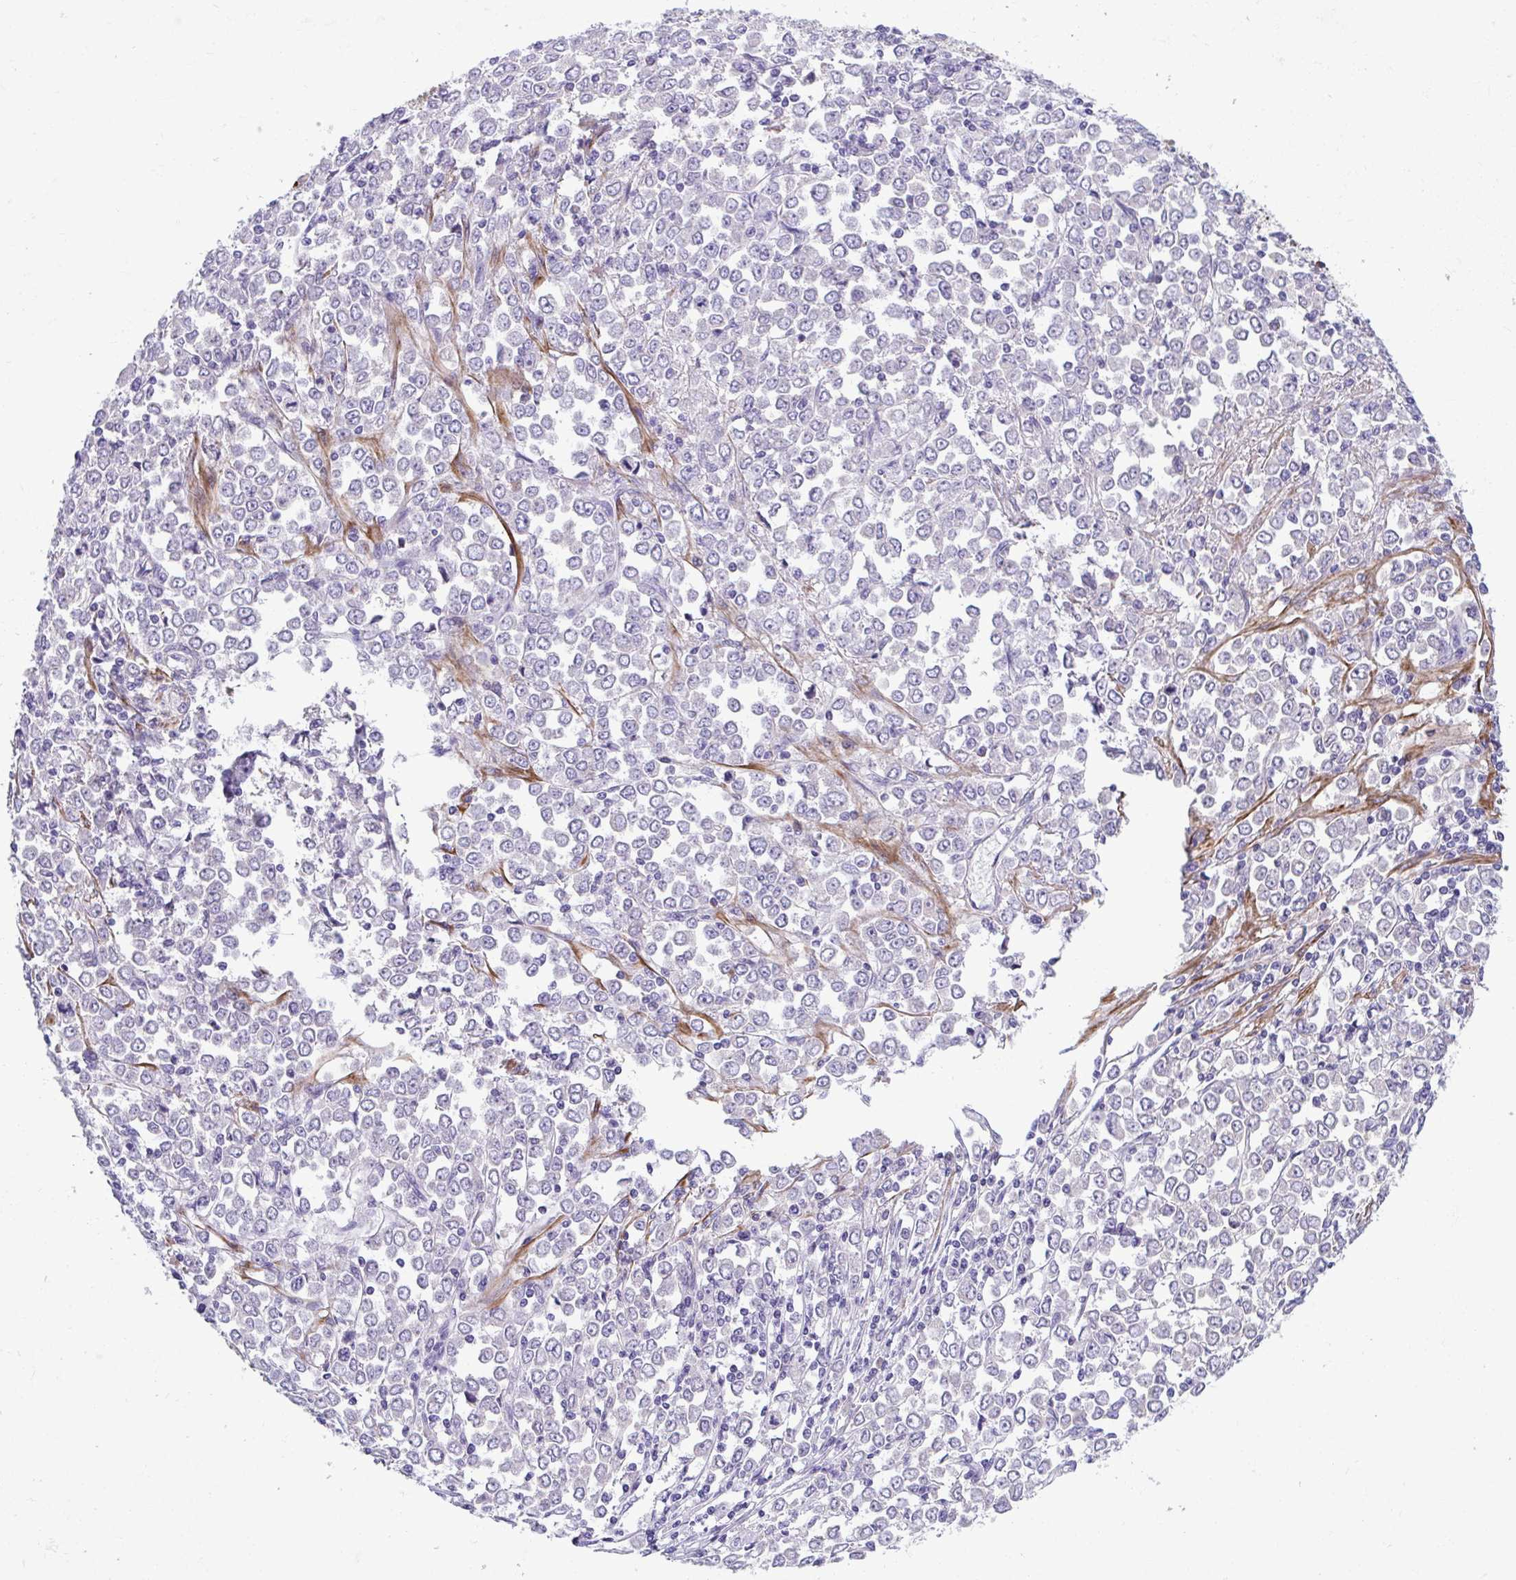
{"staining": {"intensity": "negative", "quantity": "none", "location": "none"}, "tissue": "stomach cancer", "cell_type": "Tumor cells", "image_type": "cancer", "snomed": [{"axis": "morphology", "description": "Adenocarcinoma, NOS"}, {"axis": "topography", "description": "Stomach, upper"}], "caption": "Image shows no significant protein expression in tumor cells of stomach adenocarcinoma.", "gene": "PIGZ", "patient": {"sex": "male", "age": 70}}